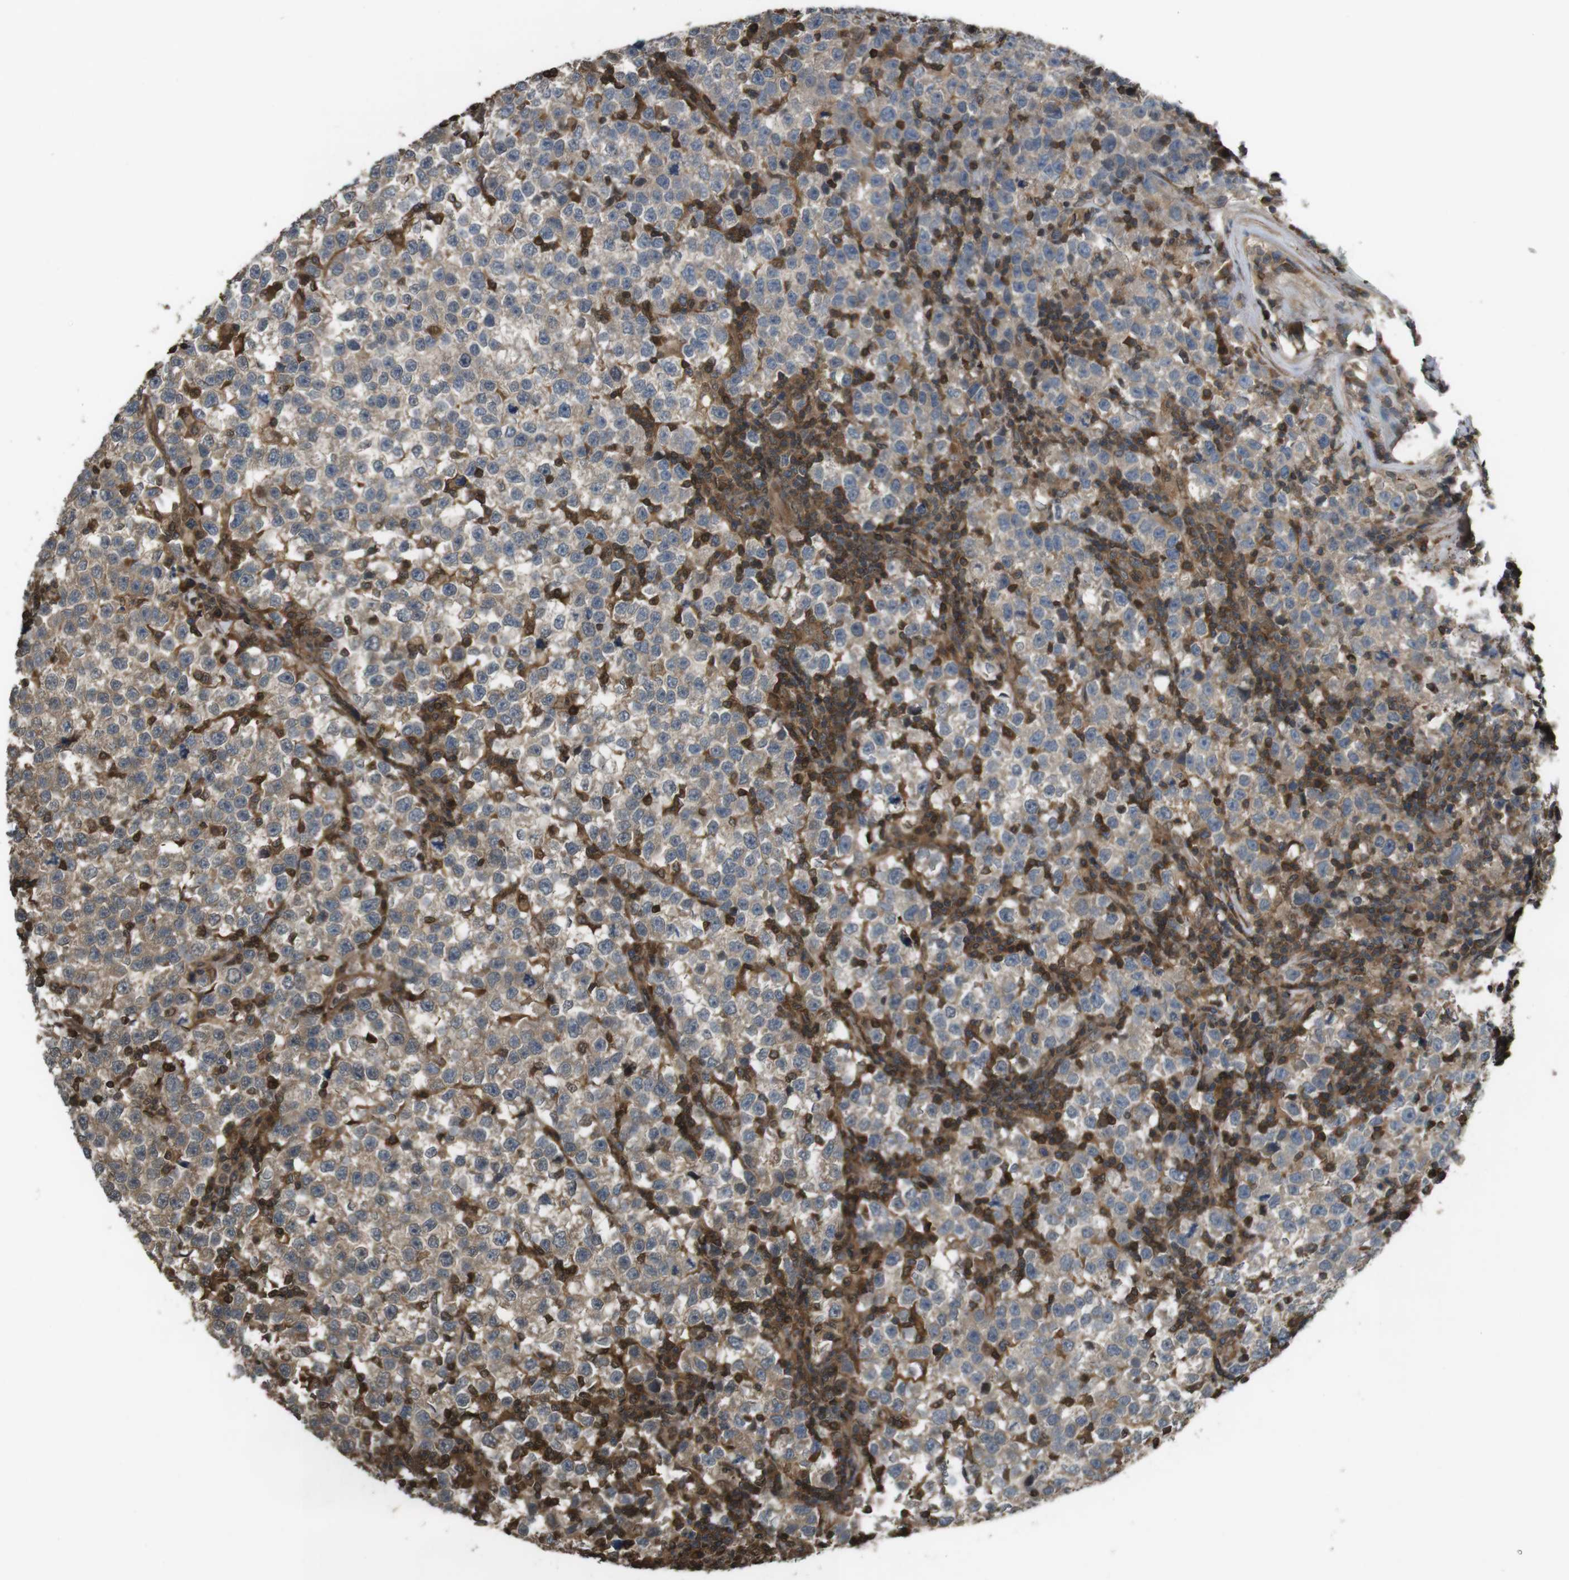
{"staining": {"intensity": "moderate", "quantity": ">75%", "location": "cytoplasmic/membranous"}, "tissue": "testis cancer", "cell_type": "Tumor cells", "image_type": "cancer", "snomed": [{"axis": "morphology", "description": "Seminoma, NOS"}, {"axis": "topography", "description": "Testis"}], "caption": "The micrograph displays staining of seminoma (testis), revealing moderate cytoplasmic/membranous protein expression (brown color) within tumor cells.", "gene": "ARHGDIA", "patient": {"sex": "male", "age": 43}}